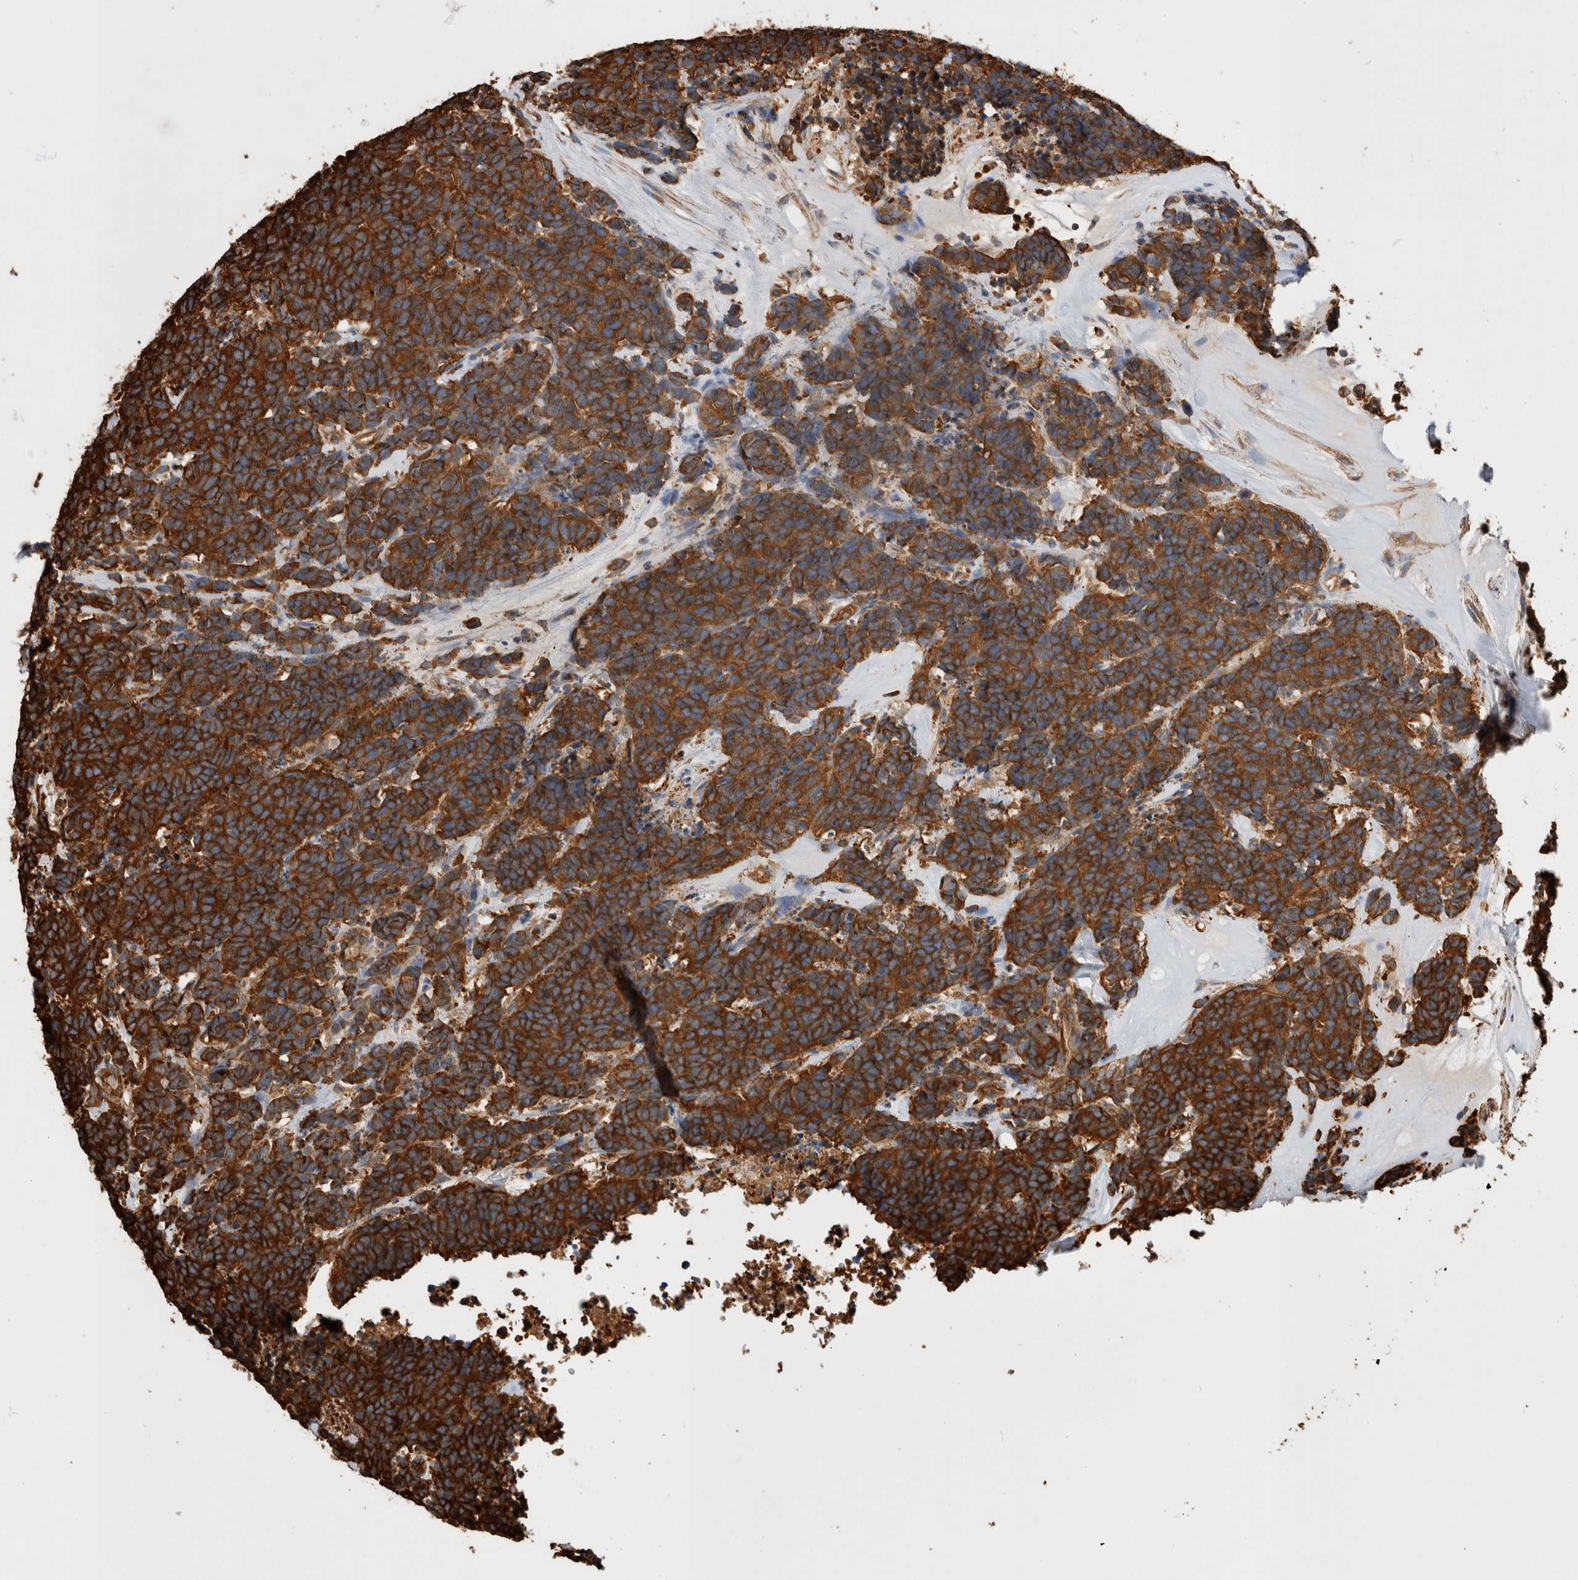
{"staining": {"intensity": "strong", "quantity": ">75%", "location": "cytoplasmic/membranous"}, "tissue": "carcinoid", "cell_type": "Tumor cells", "image_type": "cancer", "snomed": [{"axis": "morphology", "description": "Carcinoma, NOS"}, {"axis": "morphology", "description": "Carcinoid, malignant, NOS"}, {"axis": "topography", "description": "Urinary bladder"}], "caption": "An immunohistochemistry histopathology image of tumor tissue is shown. Protein staining in brown labels strong cytoplasmic/membranous positivity in carcinoid within tumor cells.", "gene": "ZNF397", "patient": {"sex": "male", "age": 57}}